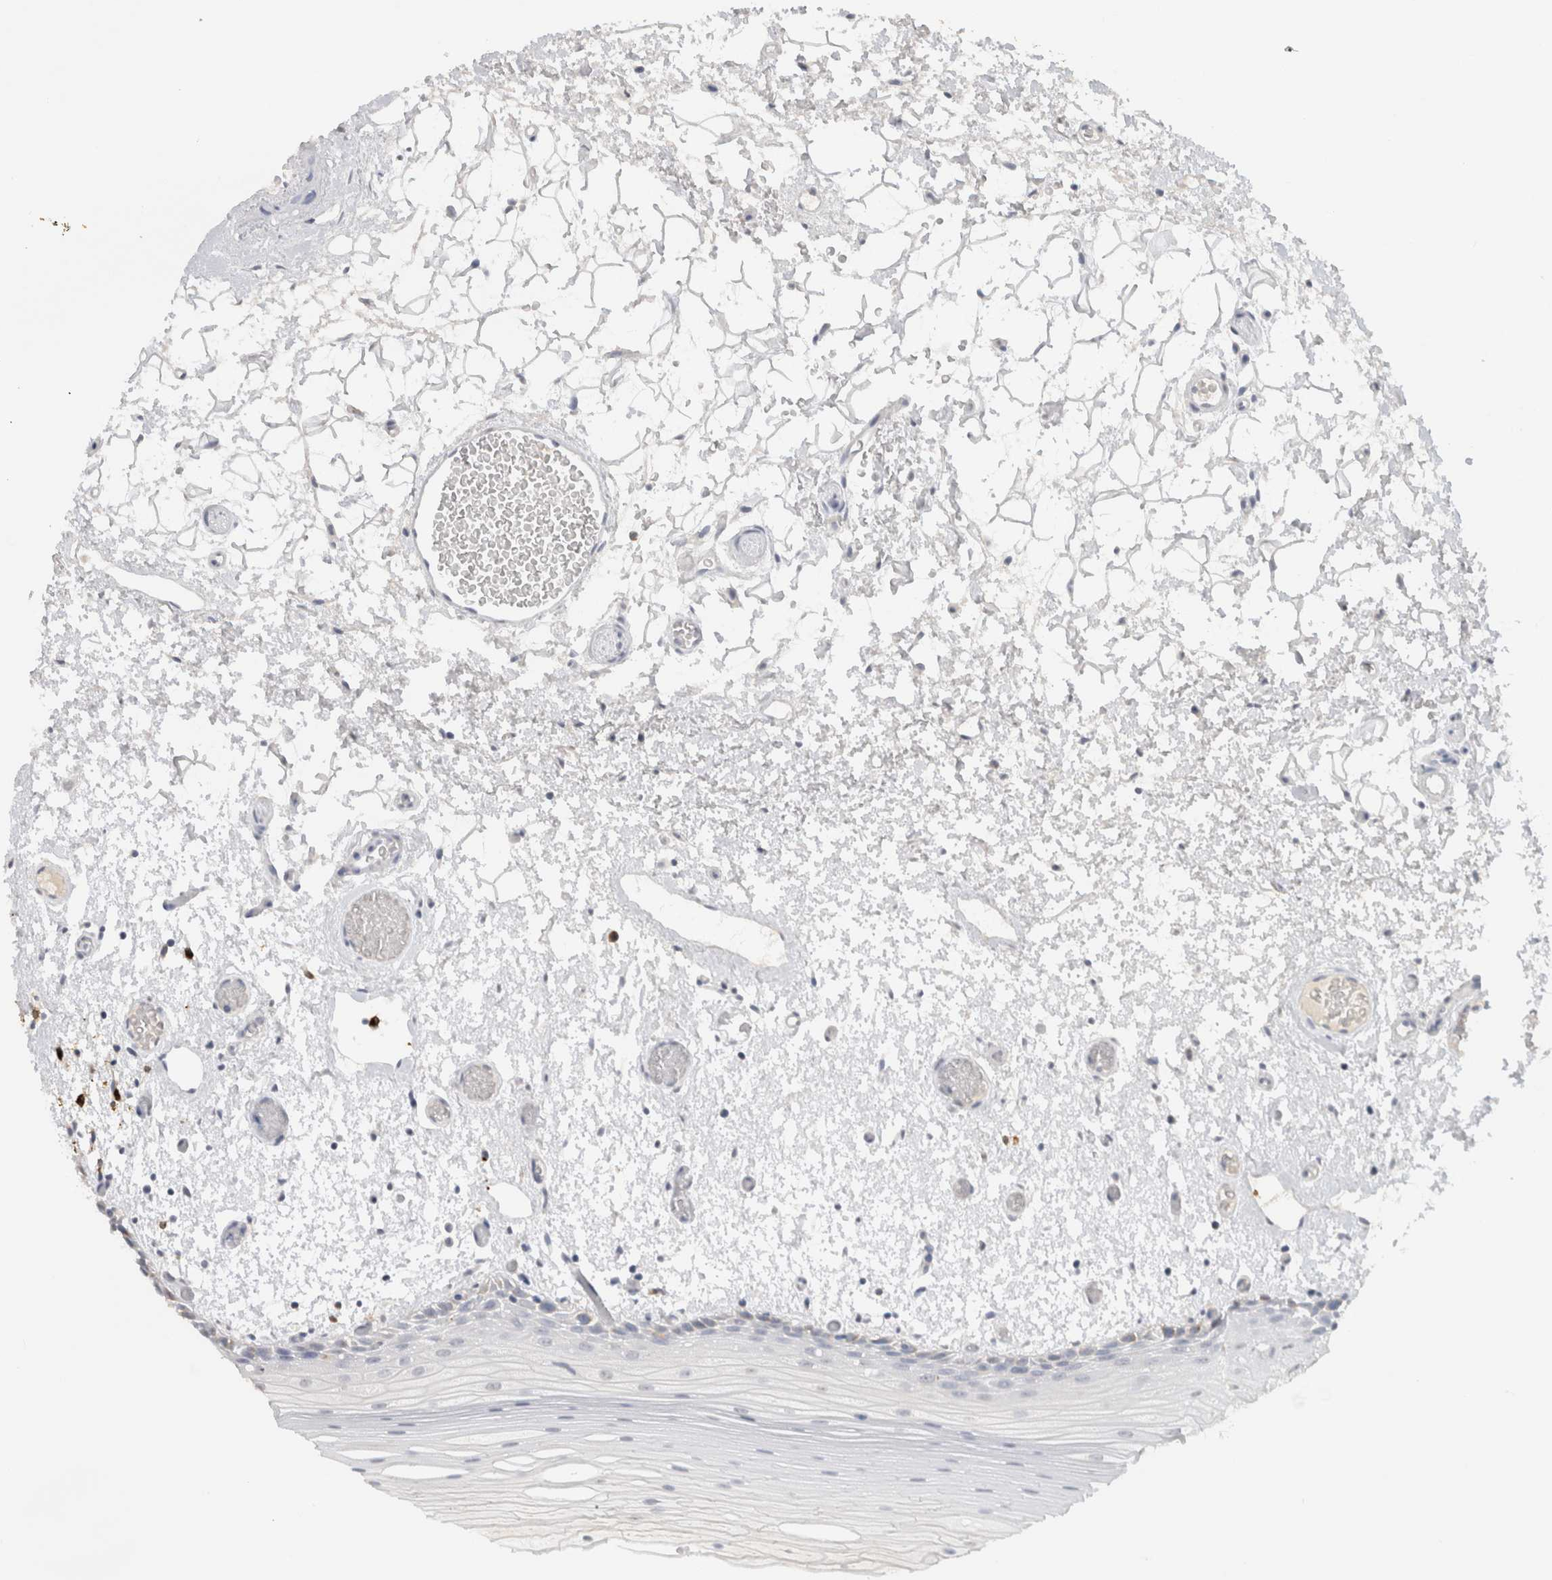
{"staining": {"intensity": "negative", "quantity": "none", "location": "none"}, "tissue": "oral mucosa", "cell_type": "Squamous epithelial cells", "image_type": "normal", "snomed": [{"axis": "morphology", "description": "Normal tissue, NOS"}, {"axis": "topography", "description": "Oral tissue"}], "caption": "An immunohistochemistry micrograph of benign oral mucosa is shown. There is no staining in squamous epithelial cells of oral mucosa. The staining was performed using DAB to visualize the protein expression in brown, while the nuclei were stained in blue with hematoxylin (Magnification: 20x).", "gene": "LAMP3", "patient": {"sex": "male", "age": 52}}